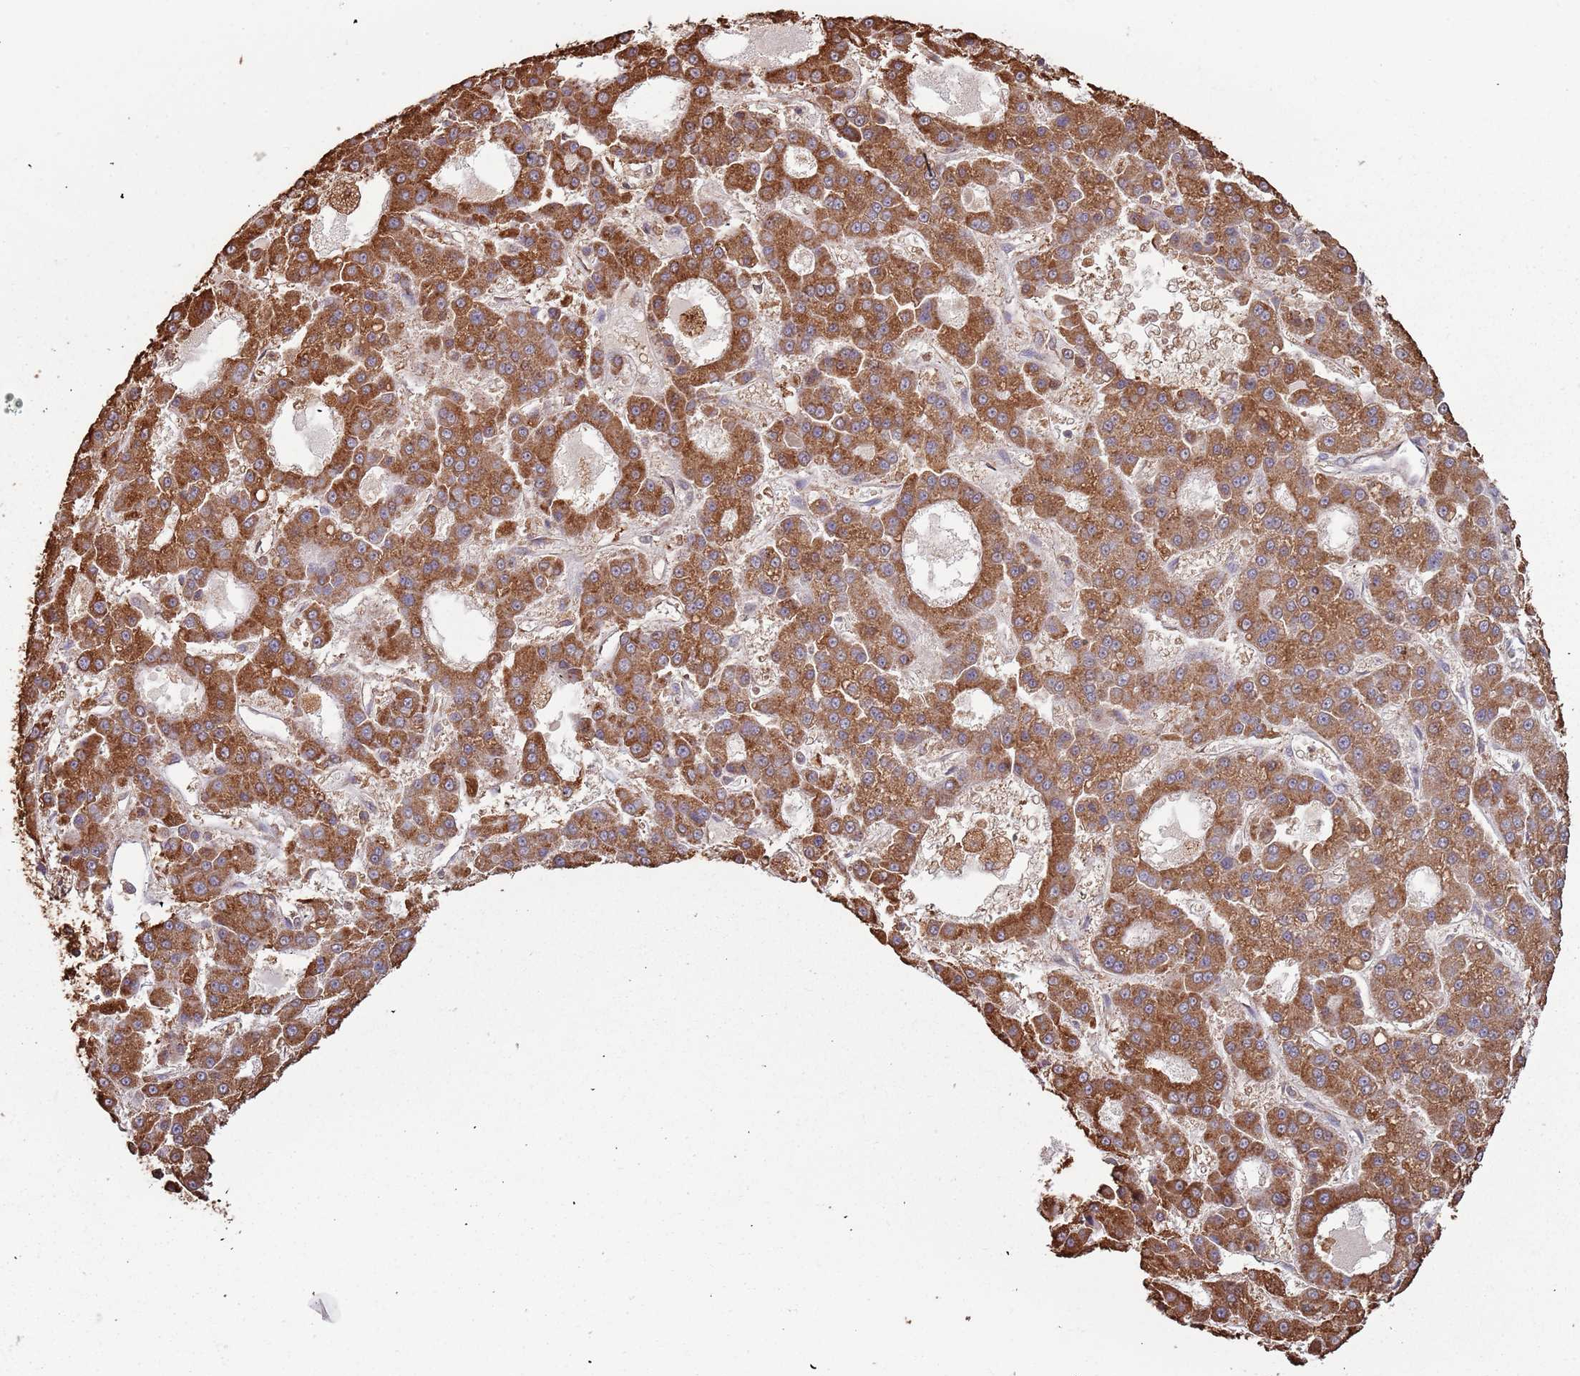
{"staining": {"intensity": "moderate", "quantity": ">75%", "location": "cytoplasmic/membranous"}, "tissue": "liver cancer", "cell_type": "Tumor cells", "image_type": "cancer", "snomed": [{"axis": "morphology", "description": "Carcinoma, Hepatocellular, NOS"}, {"axis": "topography", "description": "Liver"}], "caption": "Hepatocellular carcinoma (liver) tissue displays moderate cytoplasmic/membranous expression in approximately >75% of tumor cells, visualized by immunohistochemistry.", "gene": "ATOSB", "patient": {"sex": "male", "age": 70}}